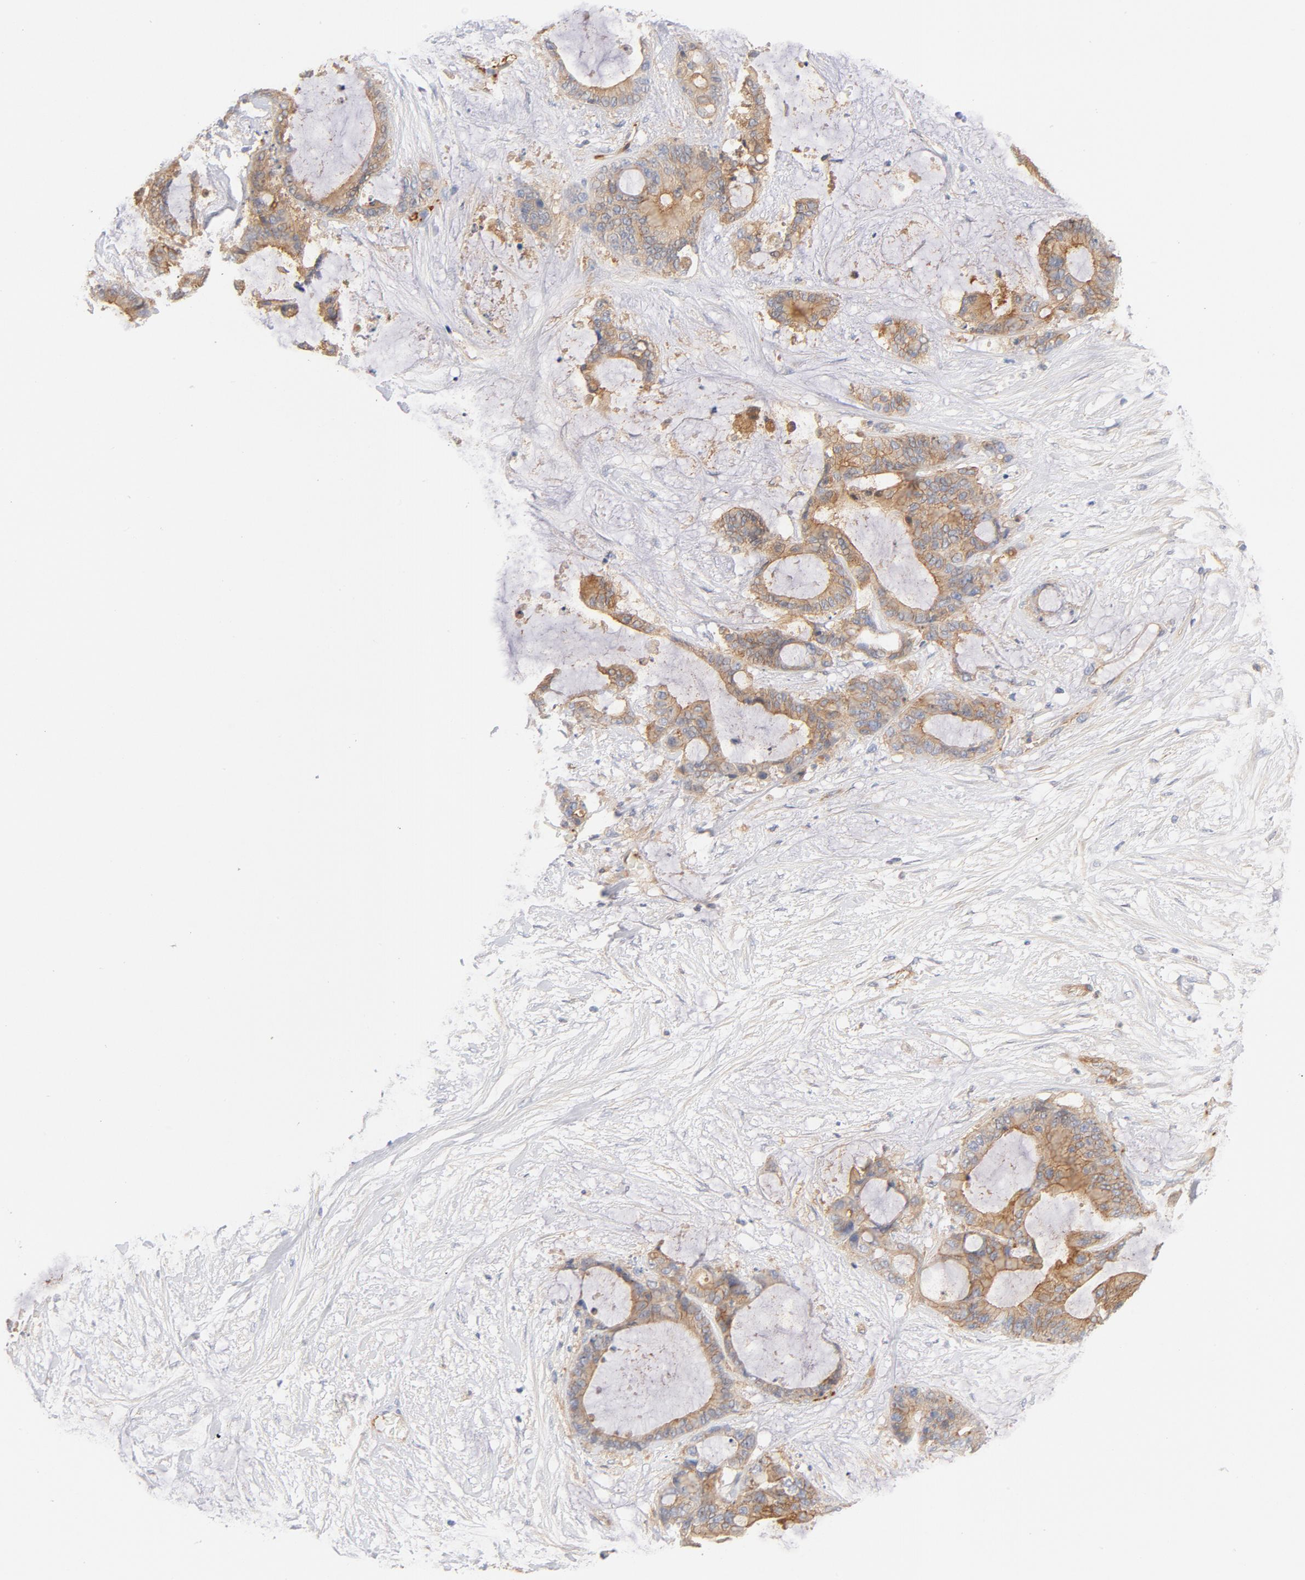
{"staining": {"intensity": "moderate", "quantity": ">75%", "location": "cytoplasmic/membranous"}, "tissue": "liver cancer", "cell_type": "Tumor cells", "image_type": "cancer", "snomed": [{"axis": "morphology", "description": "Cholangiocarcinoma"}, {"axis": "topography", "description": "Liver"}], "caption": "Immunohistochemistry micrograph of neoplastic tissue: cholangiocarcinoma (liver) stained using immunohistochemistry displays medium levels of moderate protein expression localized specifically in the cytoplasmic/membranous of tumor cells, appearing as a cytoplasmic/membranous brown color.", "gene": "SRC", "patient": {"sex": "female", "age": 73}}